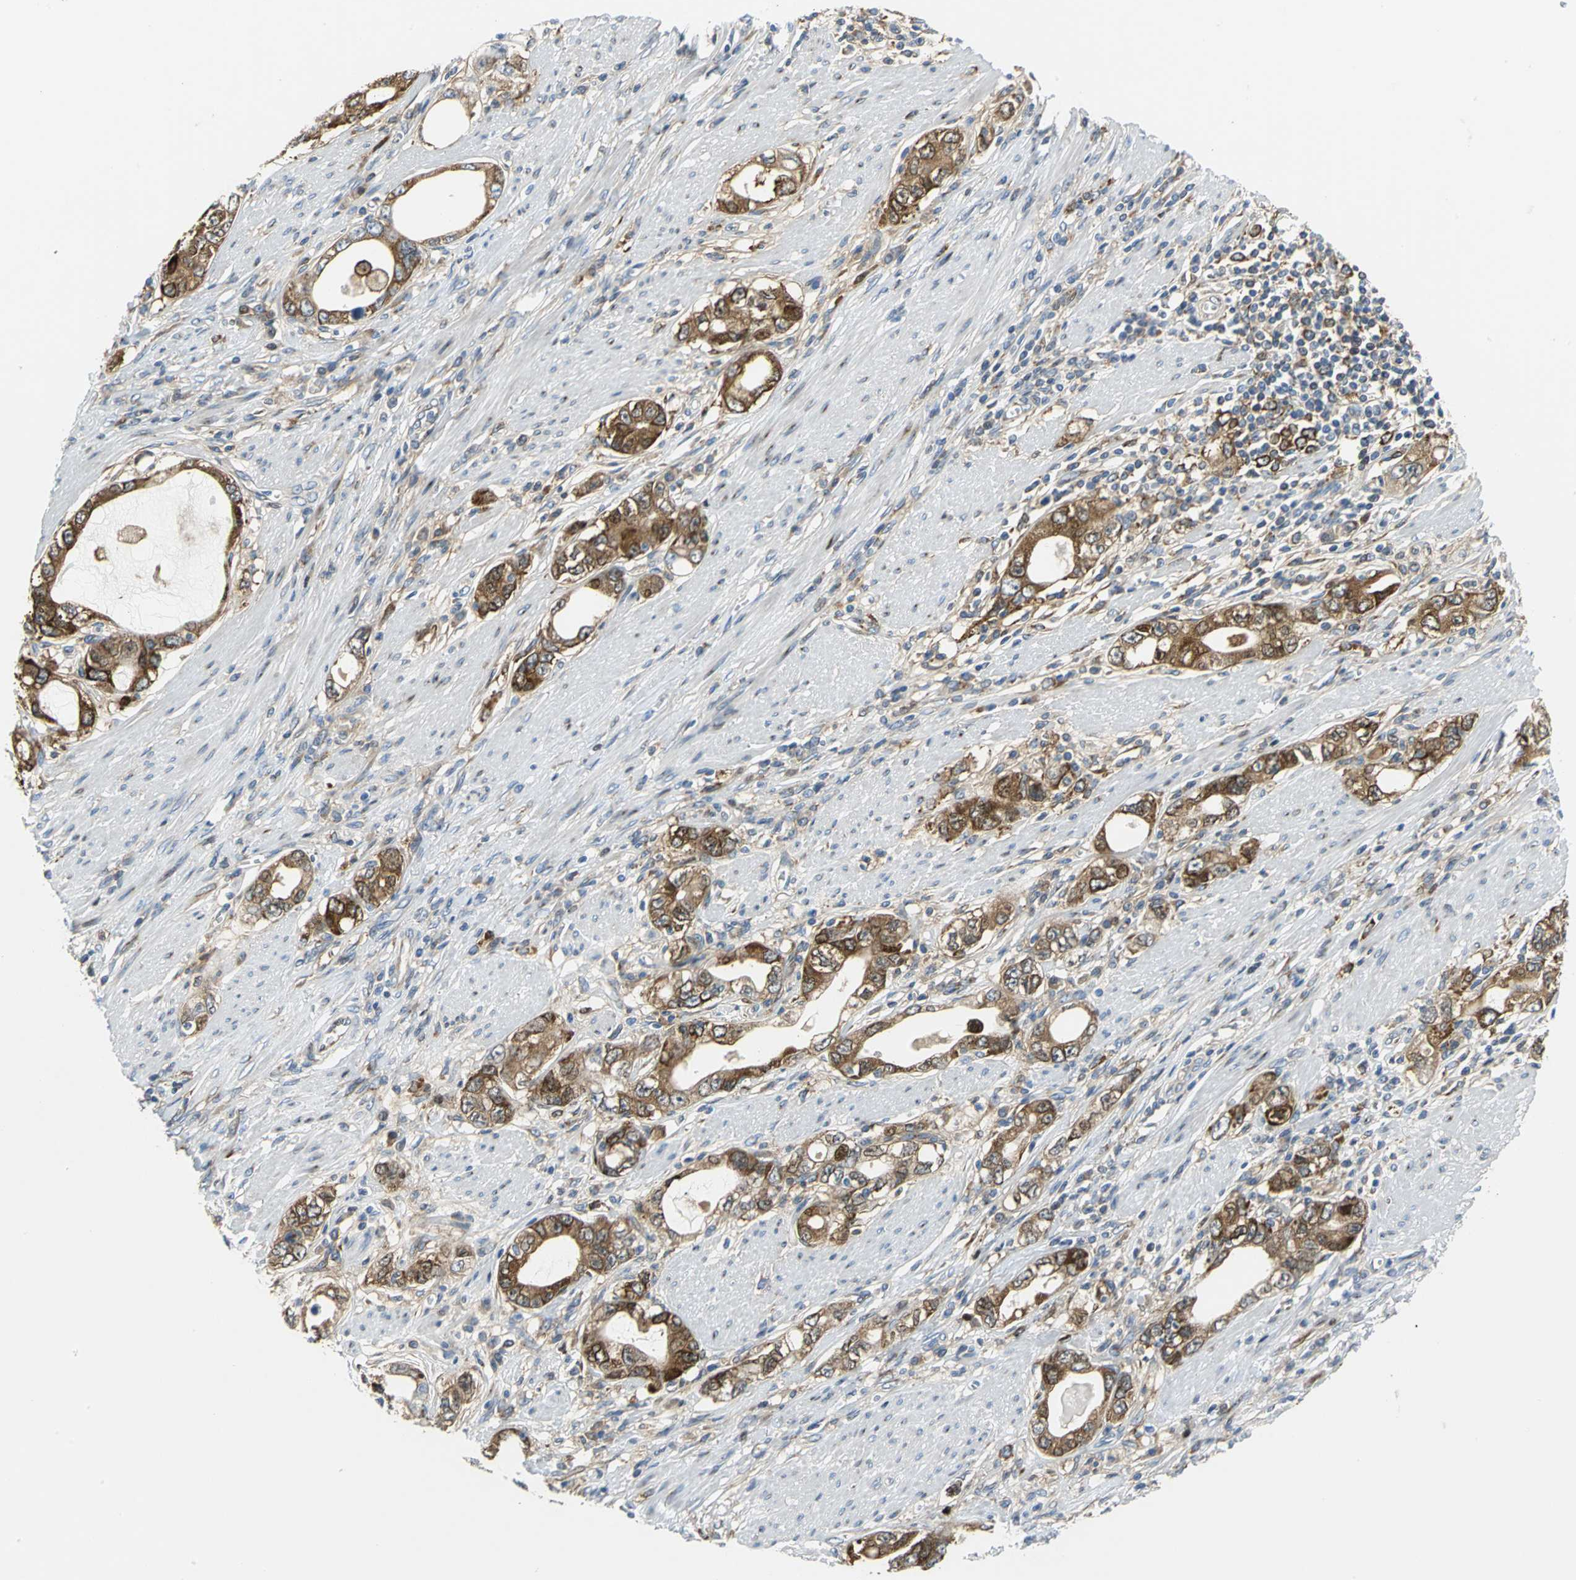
{"staining": {"intensity": "strong", "quantity": ">75%", "location": "cytoplasmic/membranous"}, "tissue": "stomach cancer", "cell_type": "Tumor cells", "image_type": "cancer", "snomed": [{"axis": "morphology", "description": "Adenocarcinoma, NOS"}, {"axis": "topography", "description": "Stomach, lower"}], "caption": "An image of human stomach cancer (adenocarcinoma) stained for a protein shows strong cytoplasmic/membranous brown staining in tumor cells.", "gene": "YBX1", "patient": {"sex": "female", "age": 93}}